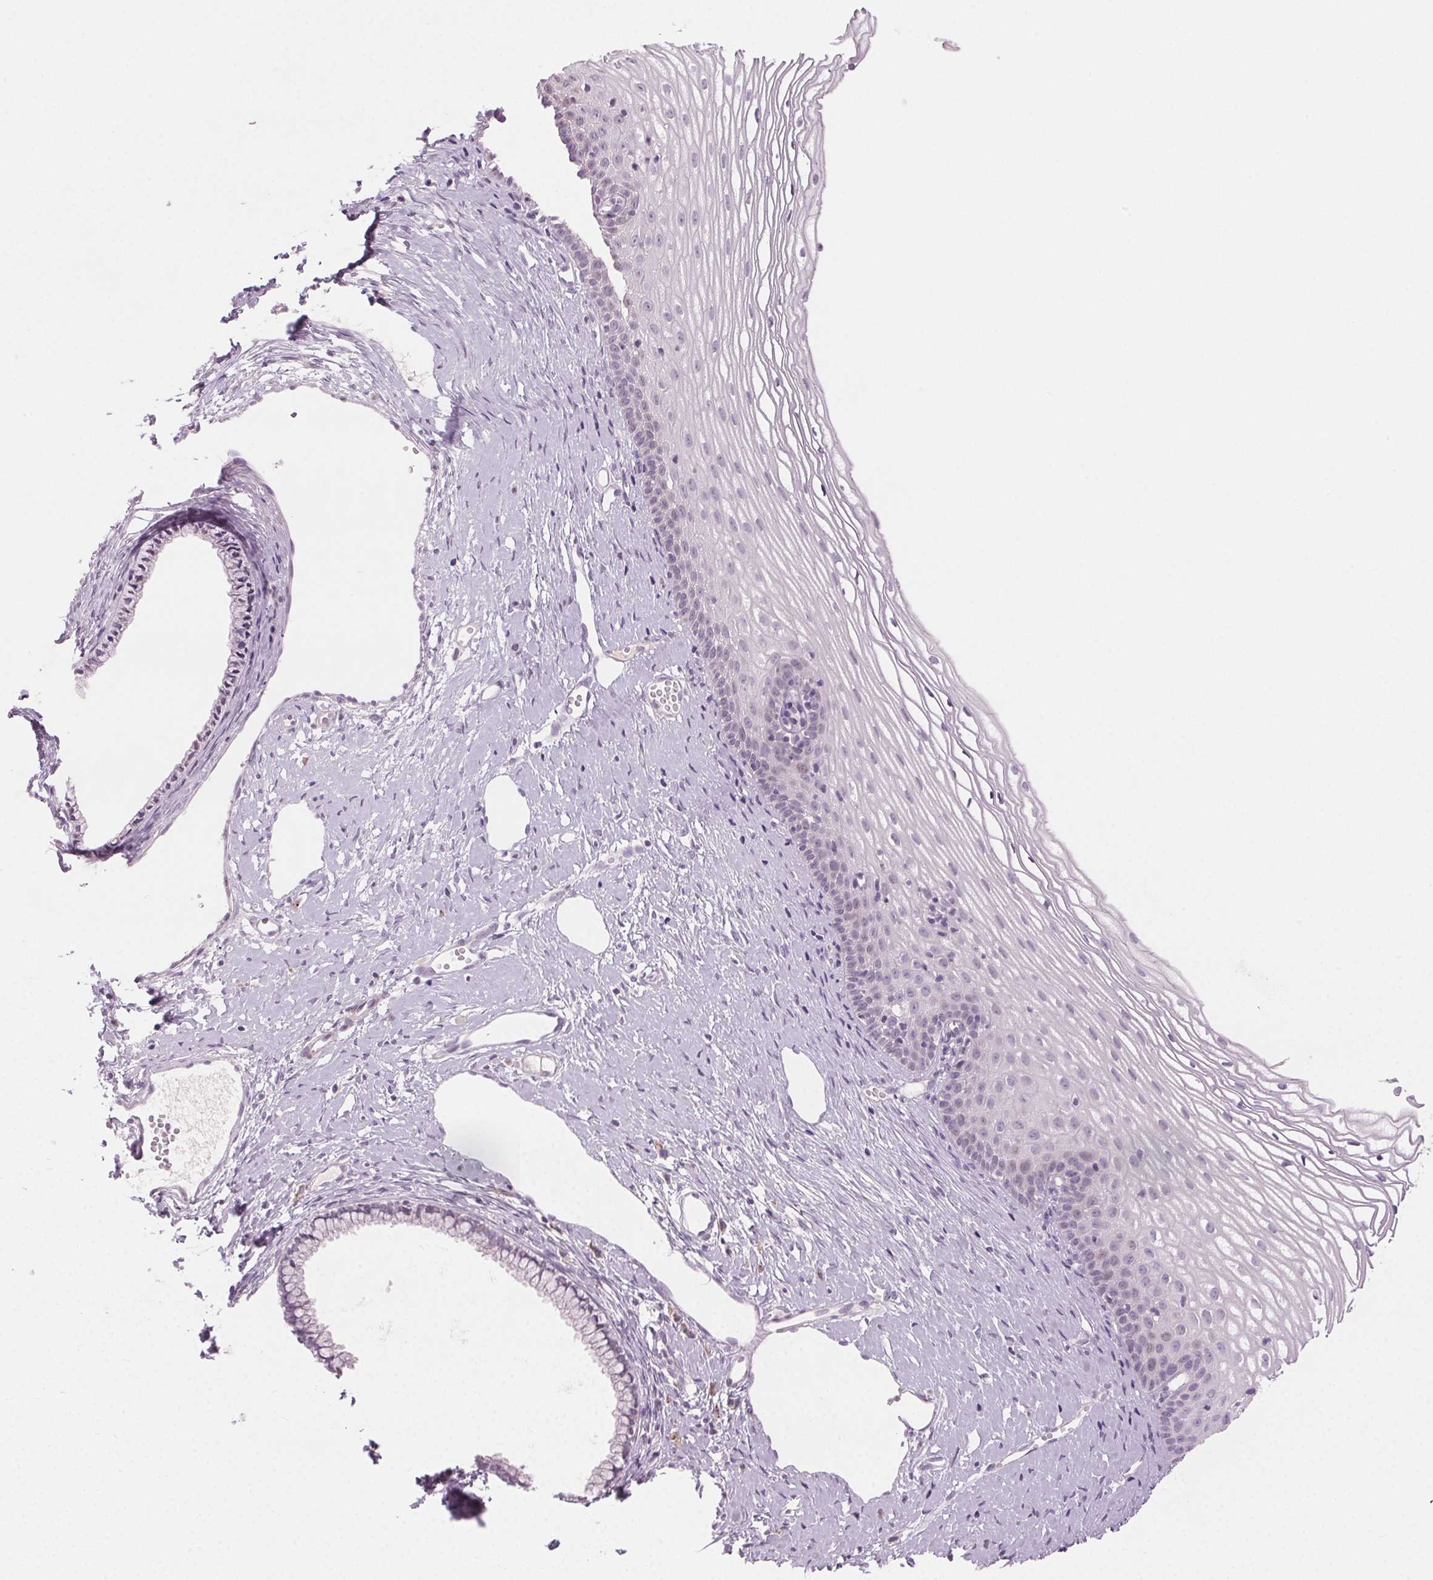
{"staining": {"intensity": "negative", "quantity": "none", "location": "none"}, "tissue": "cervix", "cell_type": "Glandular cells", "image_type": "normal", "snomed": [{"axis": "morphology", "description": "Normal tissue, NOS"}, {"axis": "topography", "description": "Cervix"}], "caption": "Human cervix stained for a protein using IHC shows no expression in glandular cells.", "gene": "HSF5", "patient": {"sex": "female", "age": 40}}